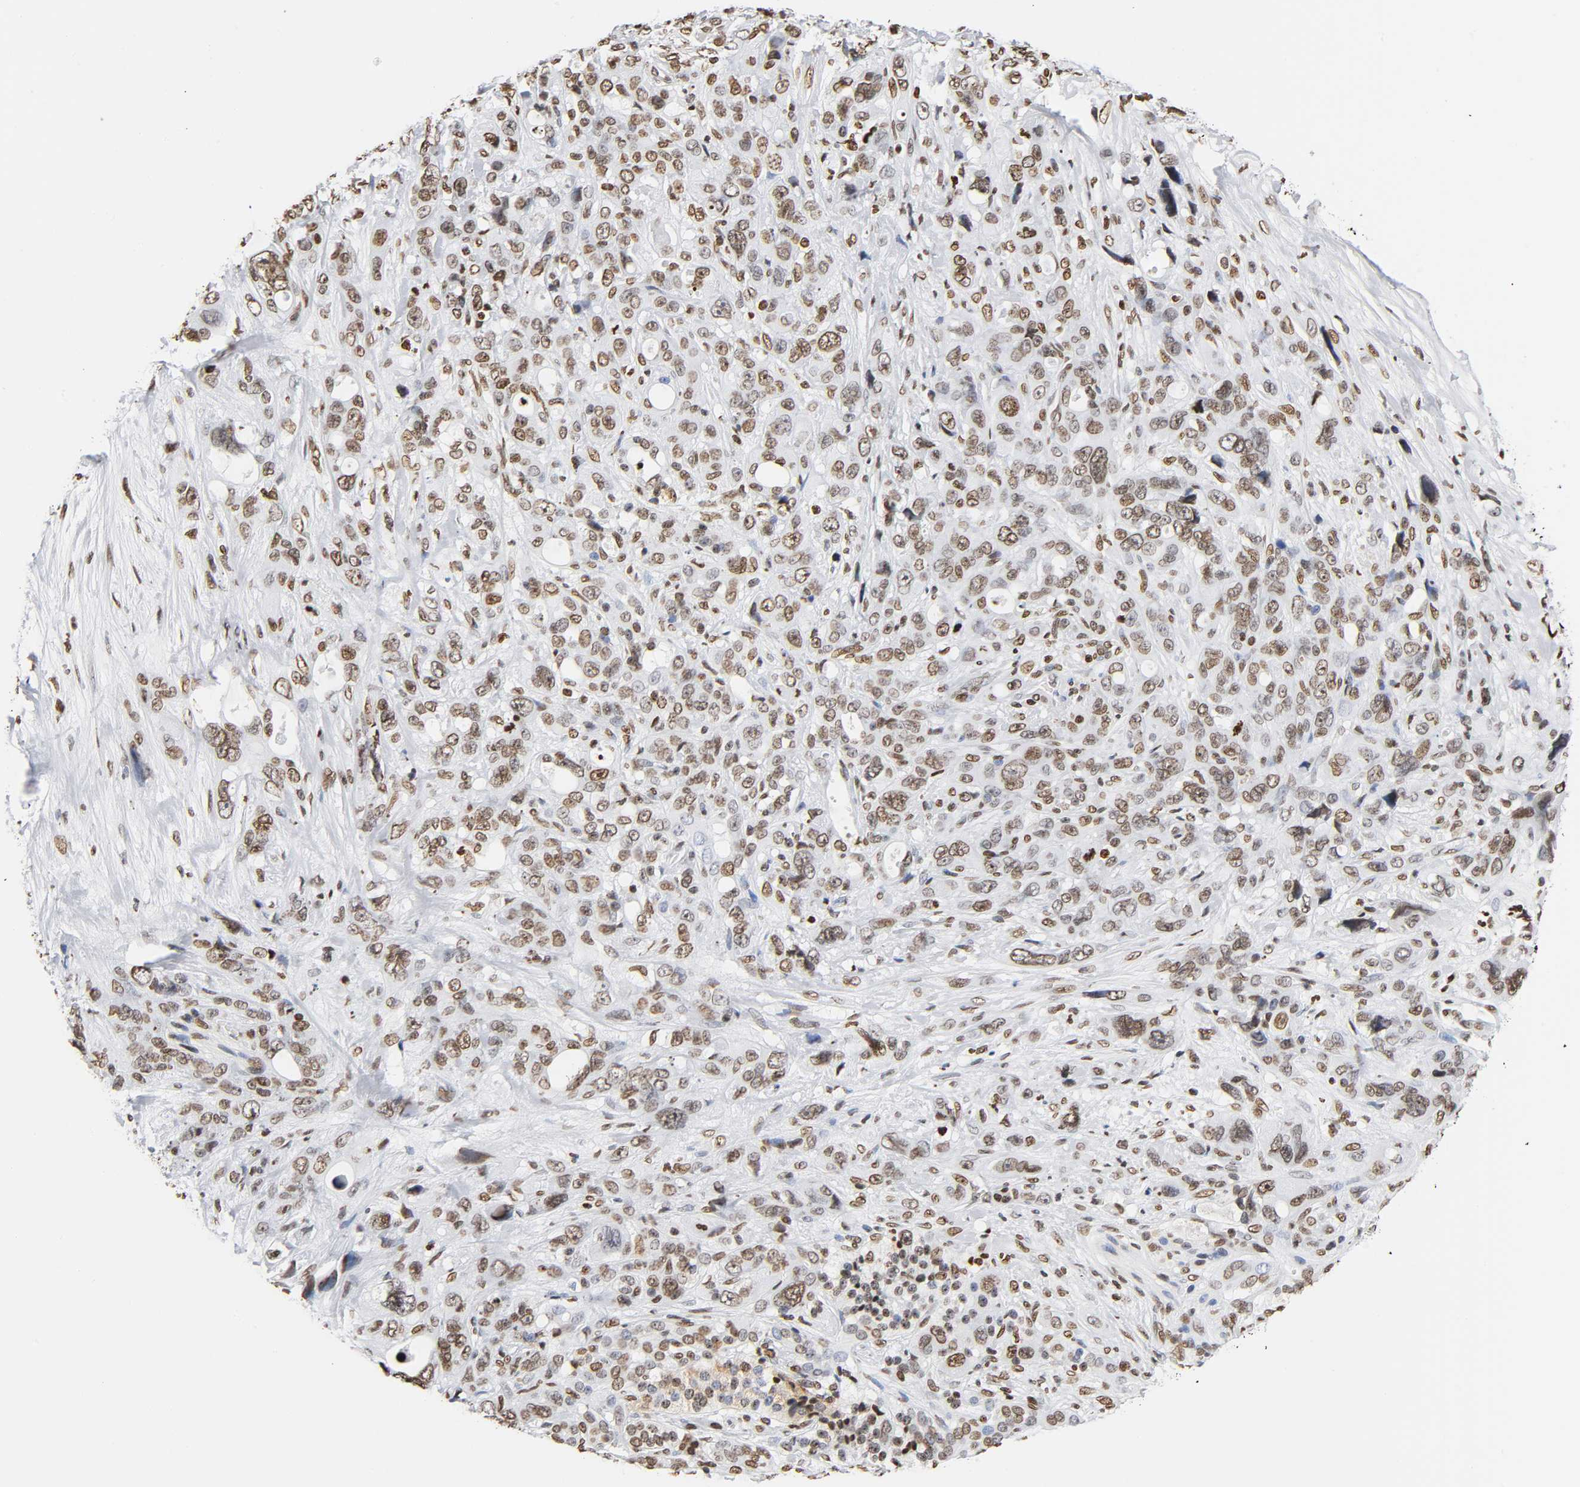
{"staining": {"intensity": "moderate", "quantity": ">75%", "location": "nuclear"}, "tissue": "pancreatic cancer", "cell_type": "Tumor cells", "image_type": "cancer", "snomed": [{"axis": "morphology", "description": "Adenocarcinoma, NOS"}, {"axis": "topography", "description": "Pancreas"}], "caption": "A brown stain shows moderate nuclear expression of a protein in human adenocarcinoma (pancreatic) tumor cells.", "gene": "HOXA6", "patient": {"sex": "male", "age": 46}}